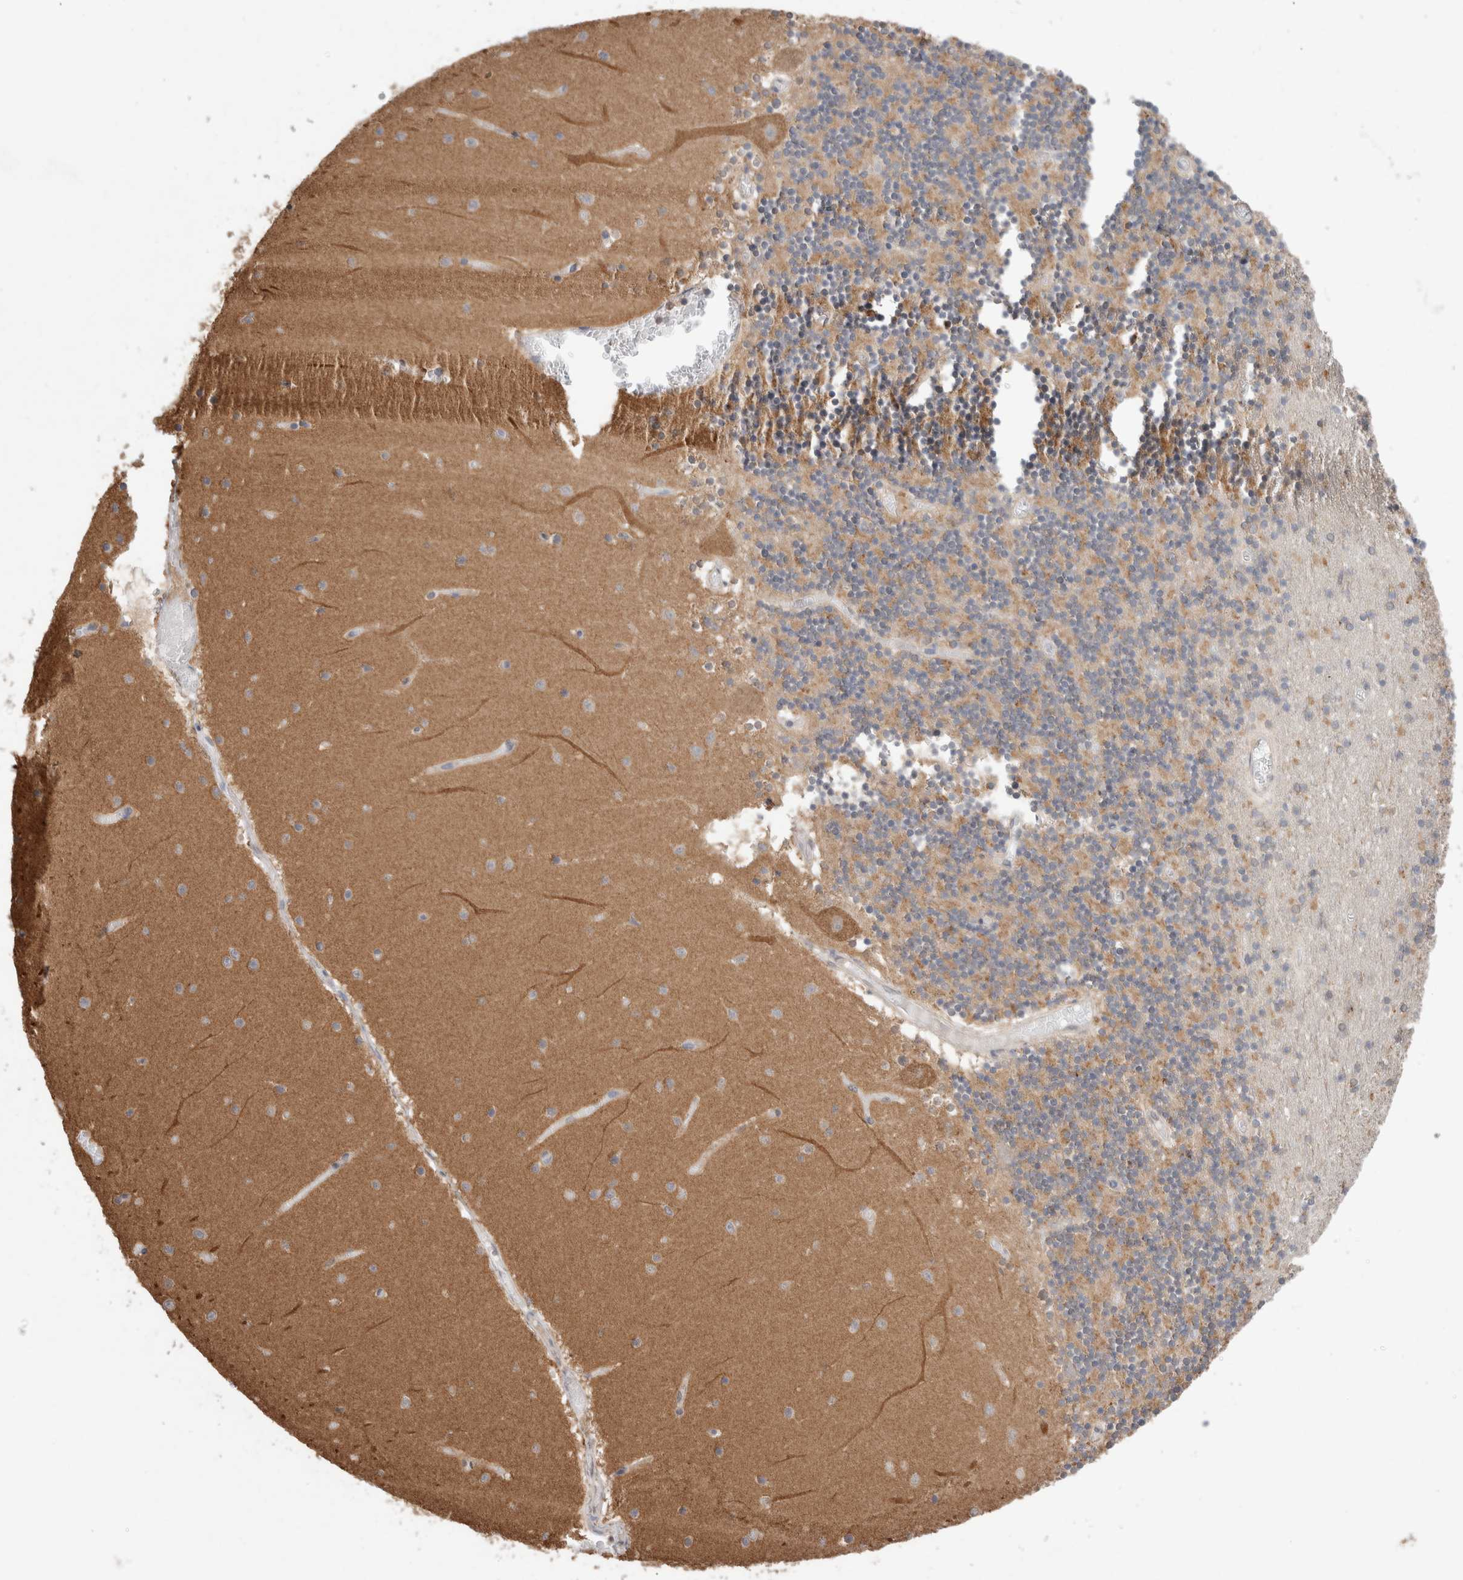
{"staining": {"intensity": "moderate", "quantity": "25%-75%", "location": "cytoplasmic/membranous"}, "tissue": "cerebellum", "cell_type": "Cells in granular layer", "image_type": "normal", "snomed": [{"axis": "morphology", "description": "Normal tissue, NOS"}, {"axis": "topography", "description": "Cerebellum"}], "caption": "Human cerebellum stained with a protein marker shows moderate staining in cells in granular layer.", "gene": "RAB14", "patient": {"sex": "female", "age": 28}}